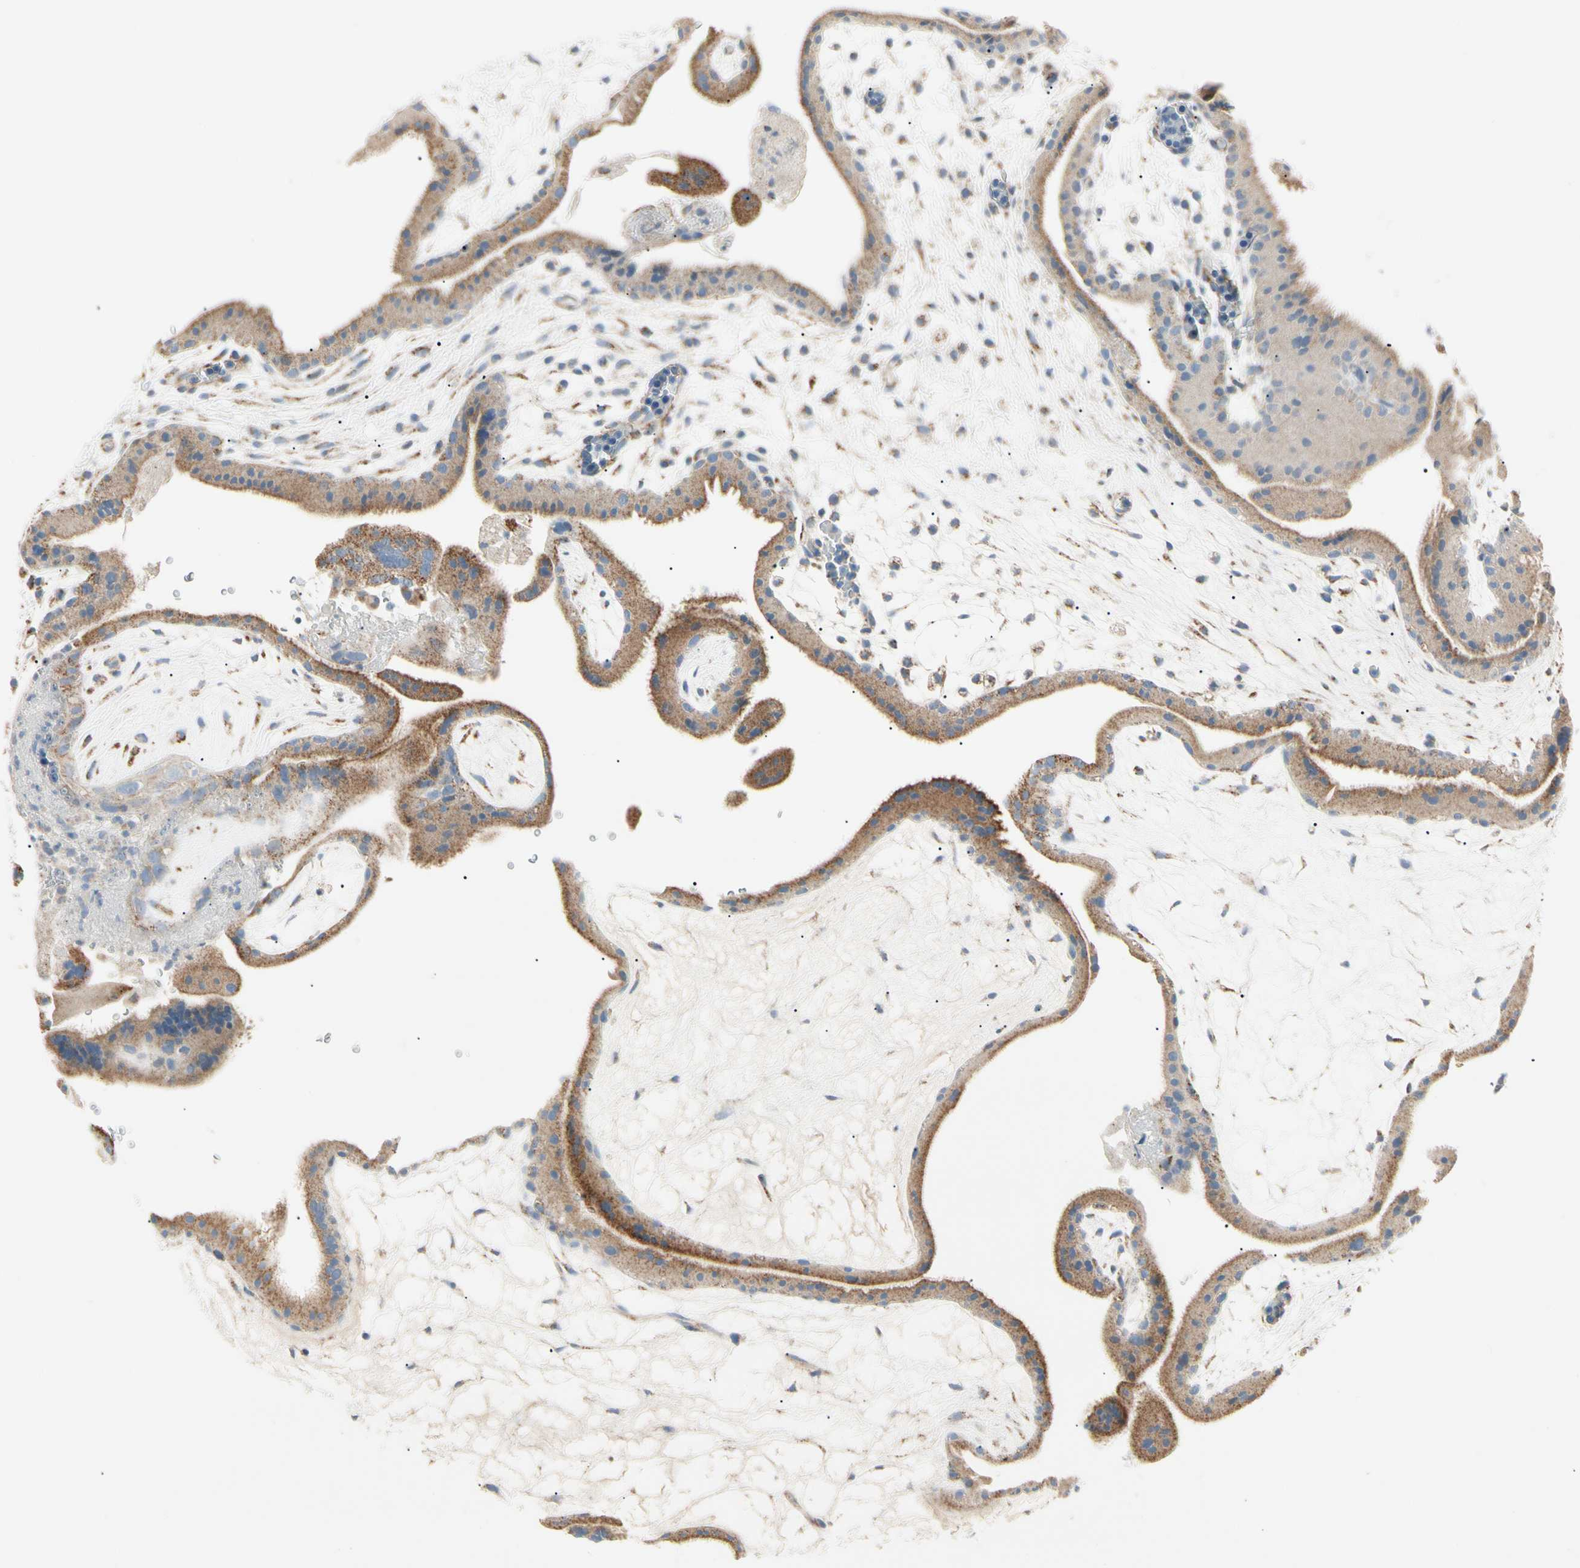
{"staining": {"intensity": "moderate", "quantity": ">75%", "location": "cytoplasmic/membranous"}, "tissue": "placenta", "cell_type": "Trophoblastic cells", "image_type": "normal", "snomed": [{"axis": "morphology", "description": "Normal tissue, NOS"}, {"axis": "topography", "description": "Placenta"}], "caption": "A histopathology image showing moderate cytoplasmic/membranous positivity in approximately >75% of trophoblastic cells in unremarkable placenta, as visualized by brown immunohistochemical staining.", "gene": "ALDH18A1", "patient": {"sex": "female", "age": 19}}